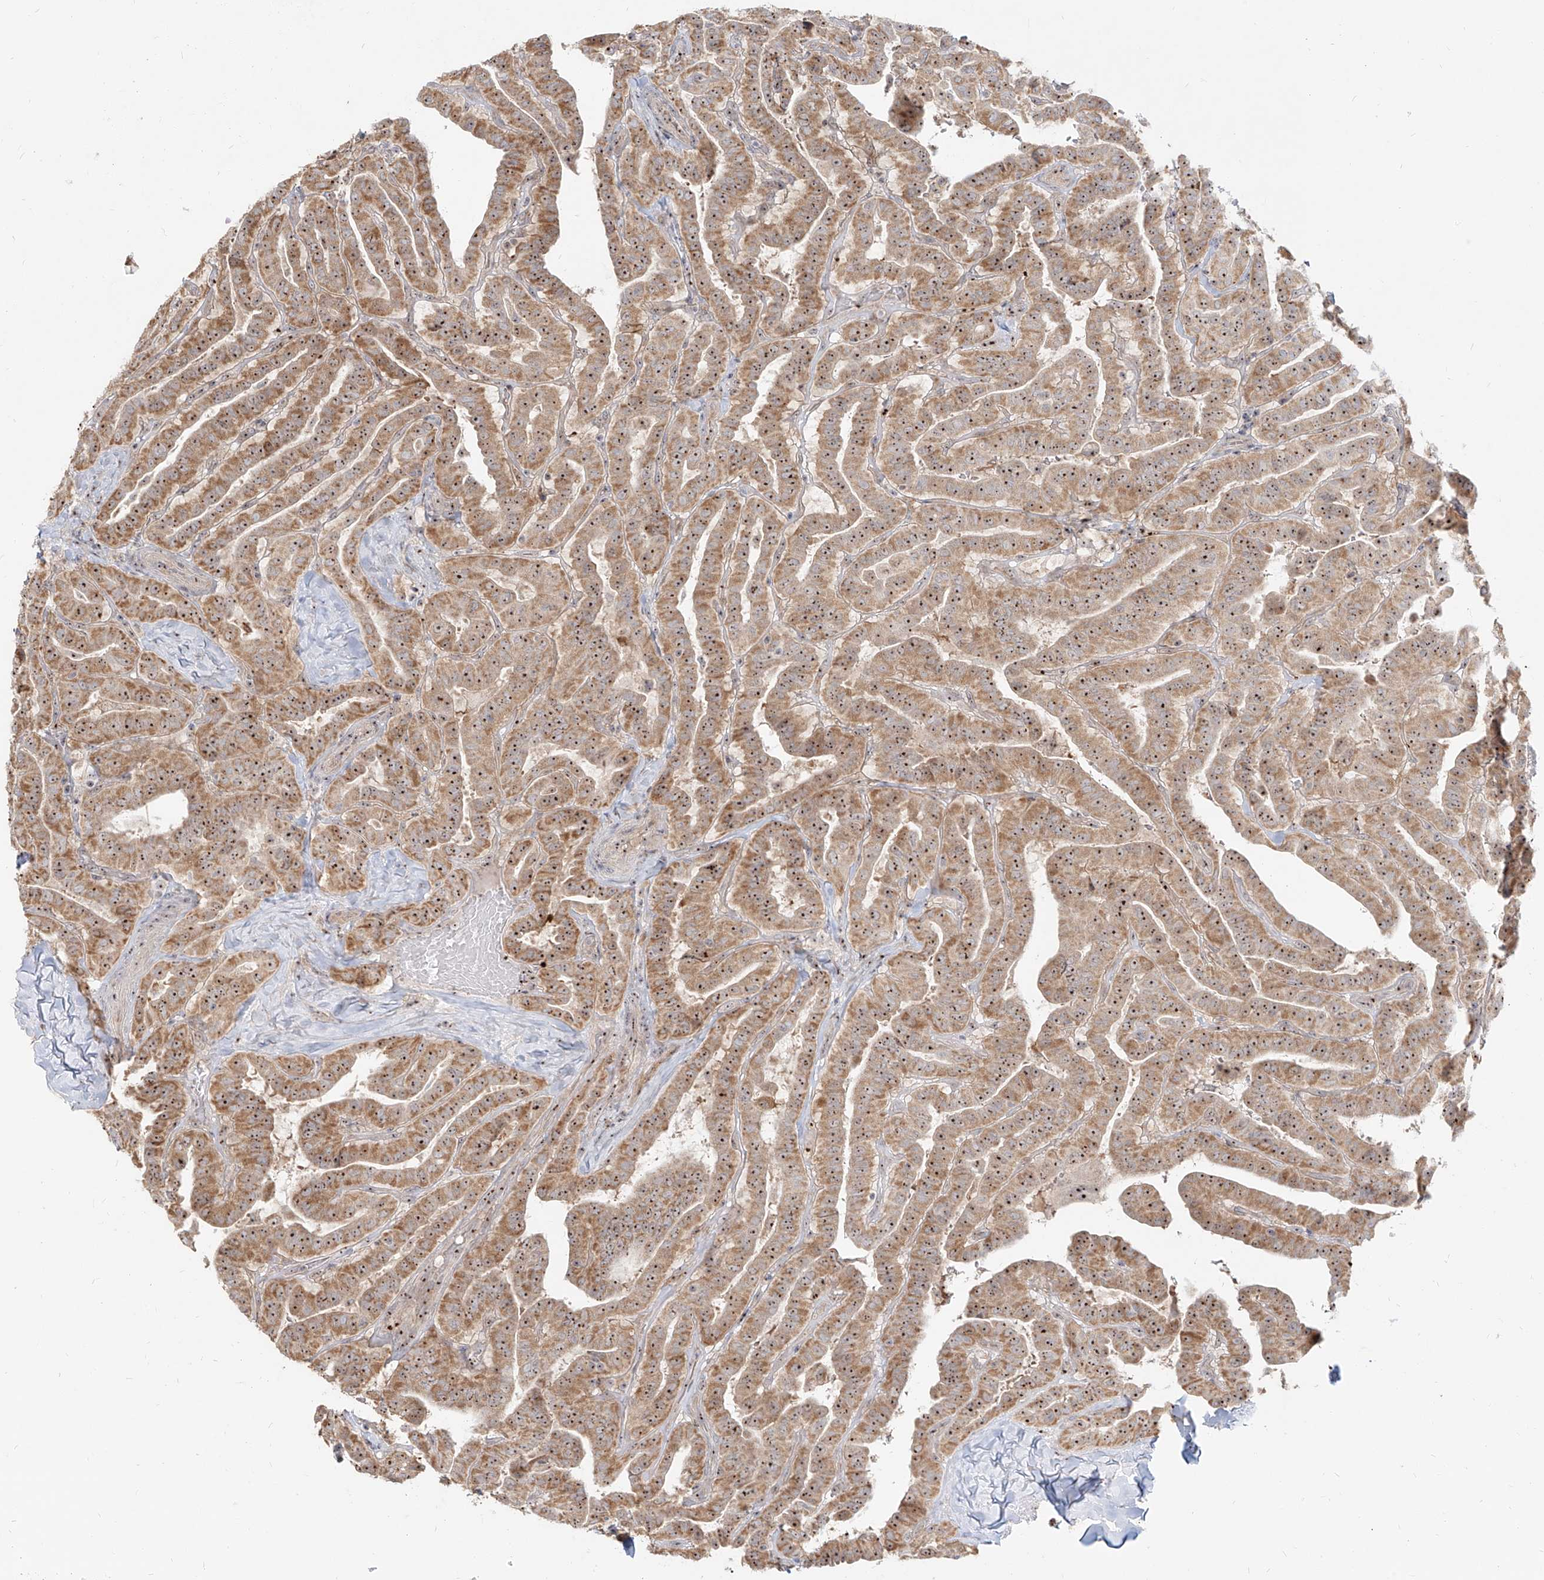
{"staining": {"intensity": "strong", "quantity": ">75%", "location": "cytoplasmic/membranous,nuclear"}, "tissue": "thyroid cancer", "cell_type": "Tumor cells", "image_type": "cancer", "snomed": [{"axis": "morphology", "description": "Papillary adenocarcinoma, NOS"}, {"axis": "topography", "description": "Thyroid gland"}], "caption": "Protein expression analysis of human thyroid cancer reveals strong cytoplasmic/membranous and nuclear positivity in approximately >75% of tumor cells.", "gene": "BYSL", "patient": {"sex": "male", "age": 77}}